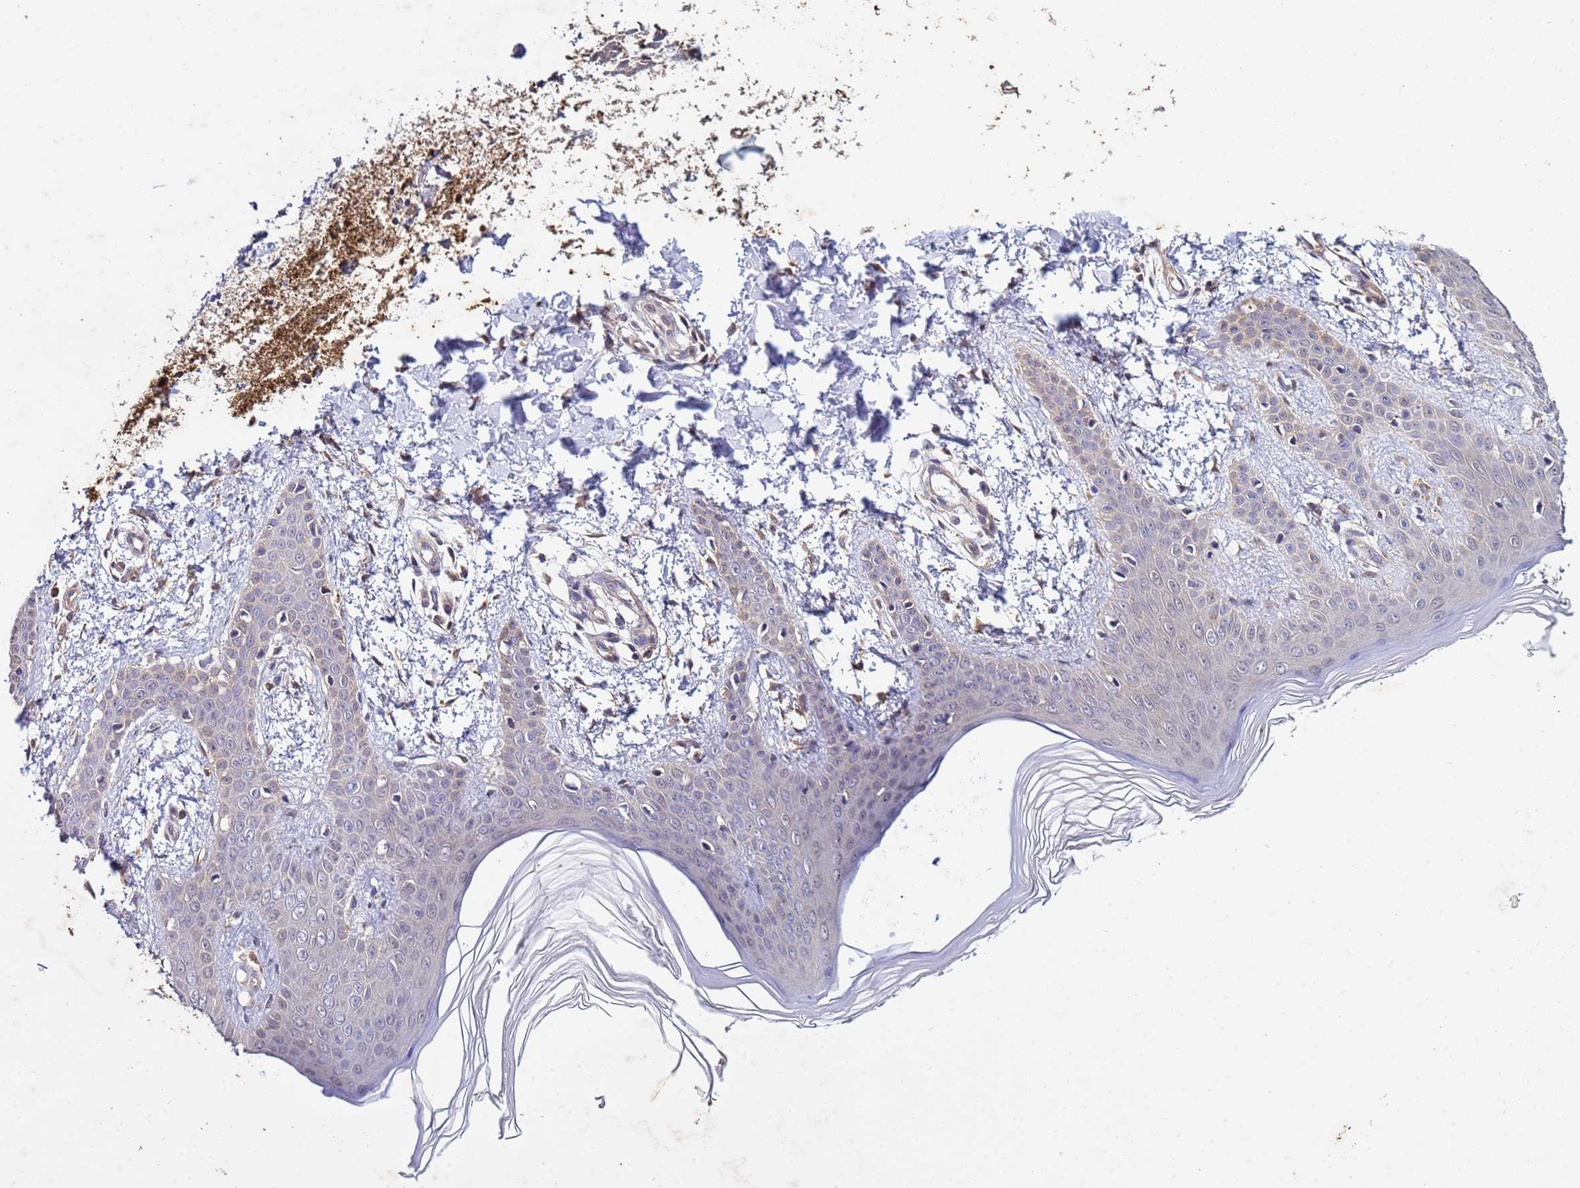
{"staining": {"intensity": "negative", "quantity": "none", "location": "none"}, "tissue": "skin", "cell_type": "Fibroblasts", "image_type": "normal", "snomed": [{"axis": "morphology", "description": "Normal tissue, NOS"}, {"axis": "topography", "description": "Skin"}], "caption": "This is a micrograph of IHC staining of unremarkable skin, which shows no staining in fibroblasts.", "gene": "NAXE", "patient": {"sex": "male", "age": 36}}